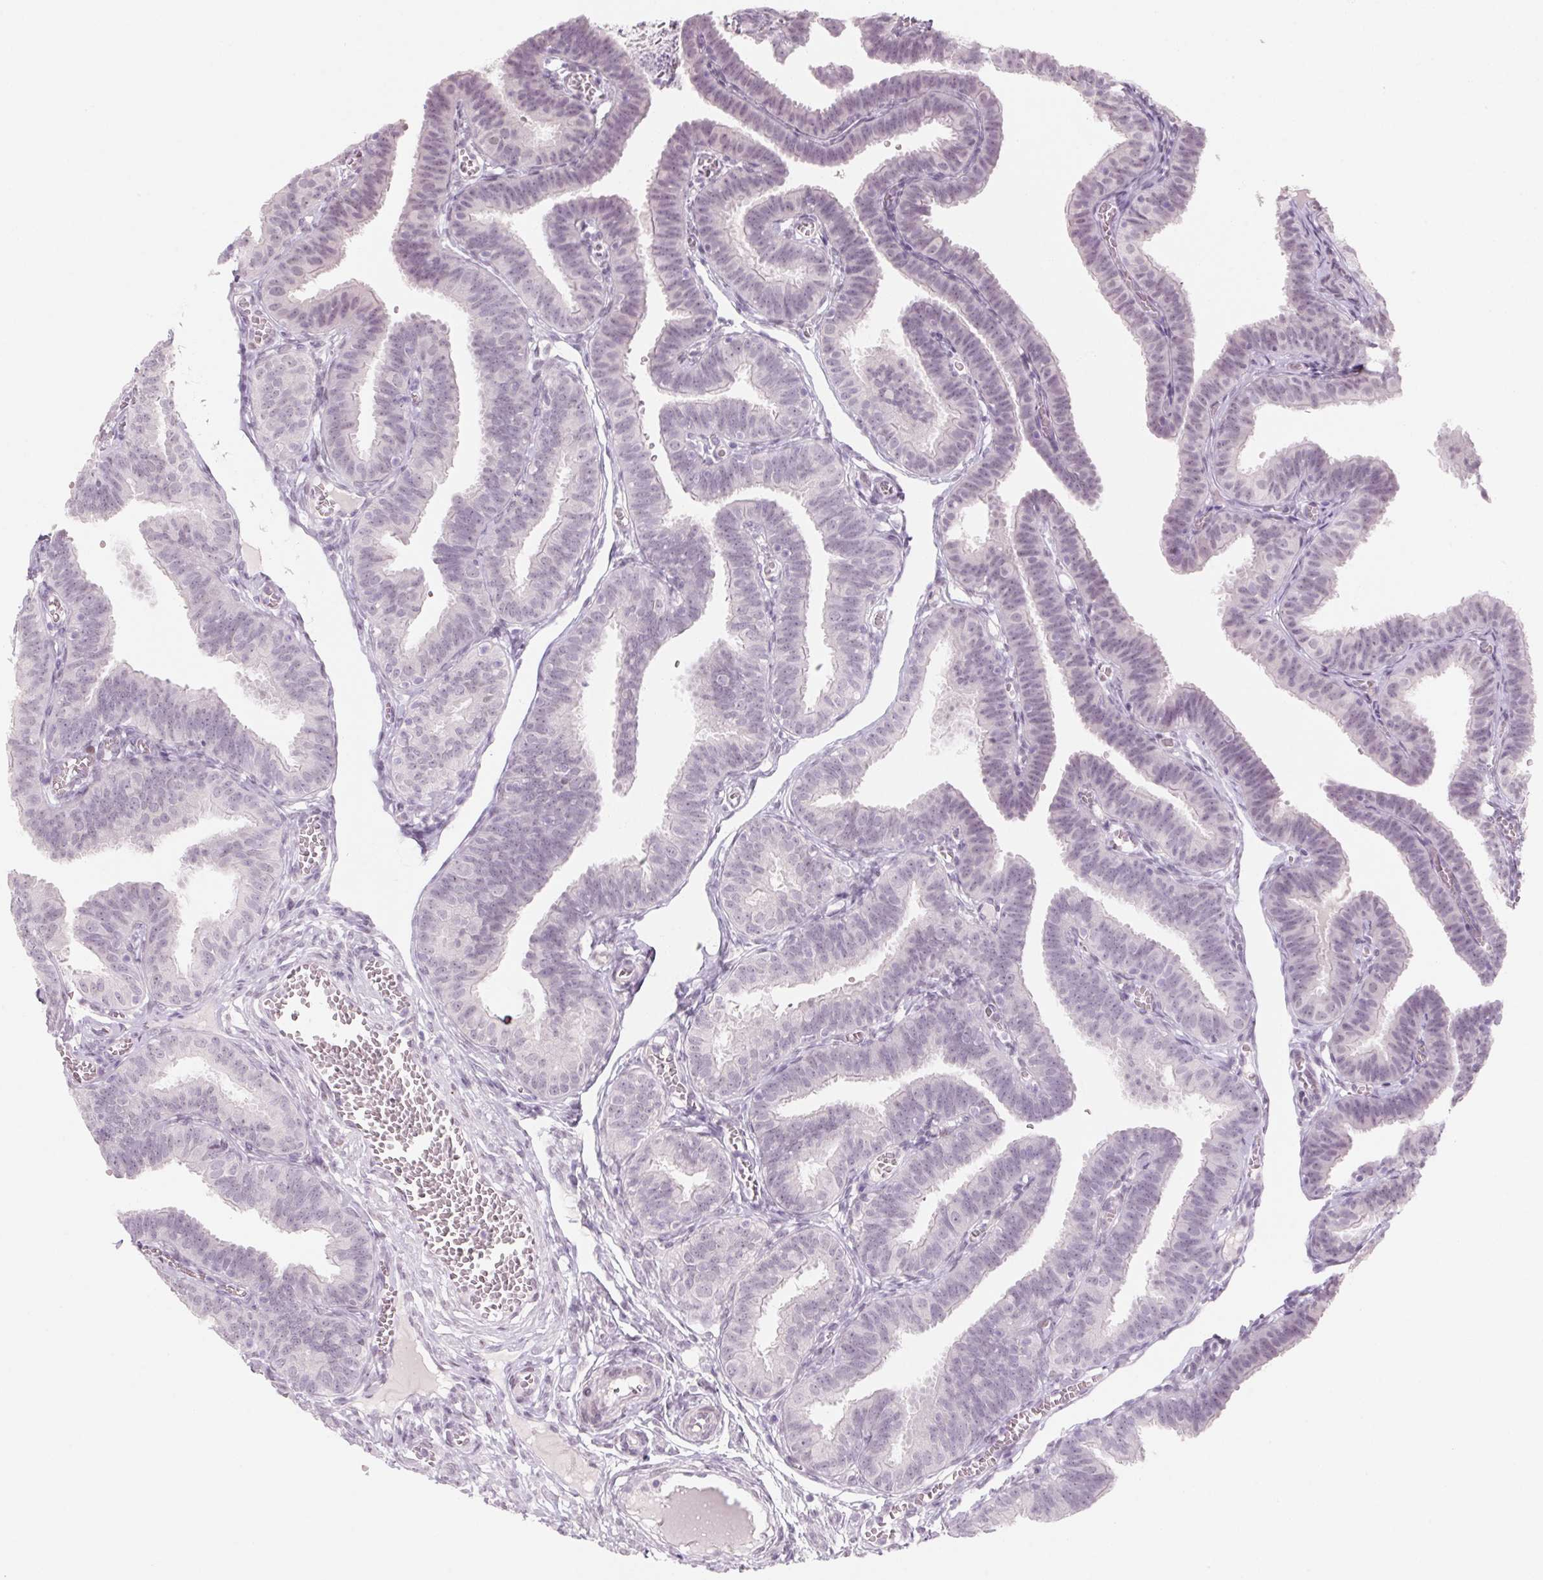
{"staining": {"intensity": "weak", "quantity": "<25%", "location": "nuclear"}, "tissue": "fallopian tube", "cell_type": "Glandular cells", "image_type": "normal", "snomed": [{"axis": "morphology", "description": "Normal tissue, NOS"}, {"axis": "topography", "description": "Fallopian tube"}], "caption": "Glandular cells show no significant protein staining in normal fallopian tube.", "gene": "KCNQ2", "patient": {"sex": "female", "age": 25}}